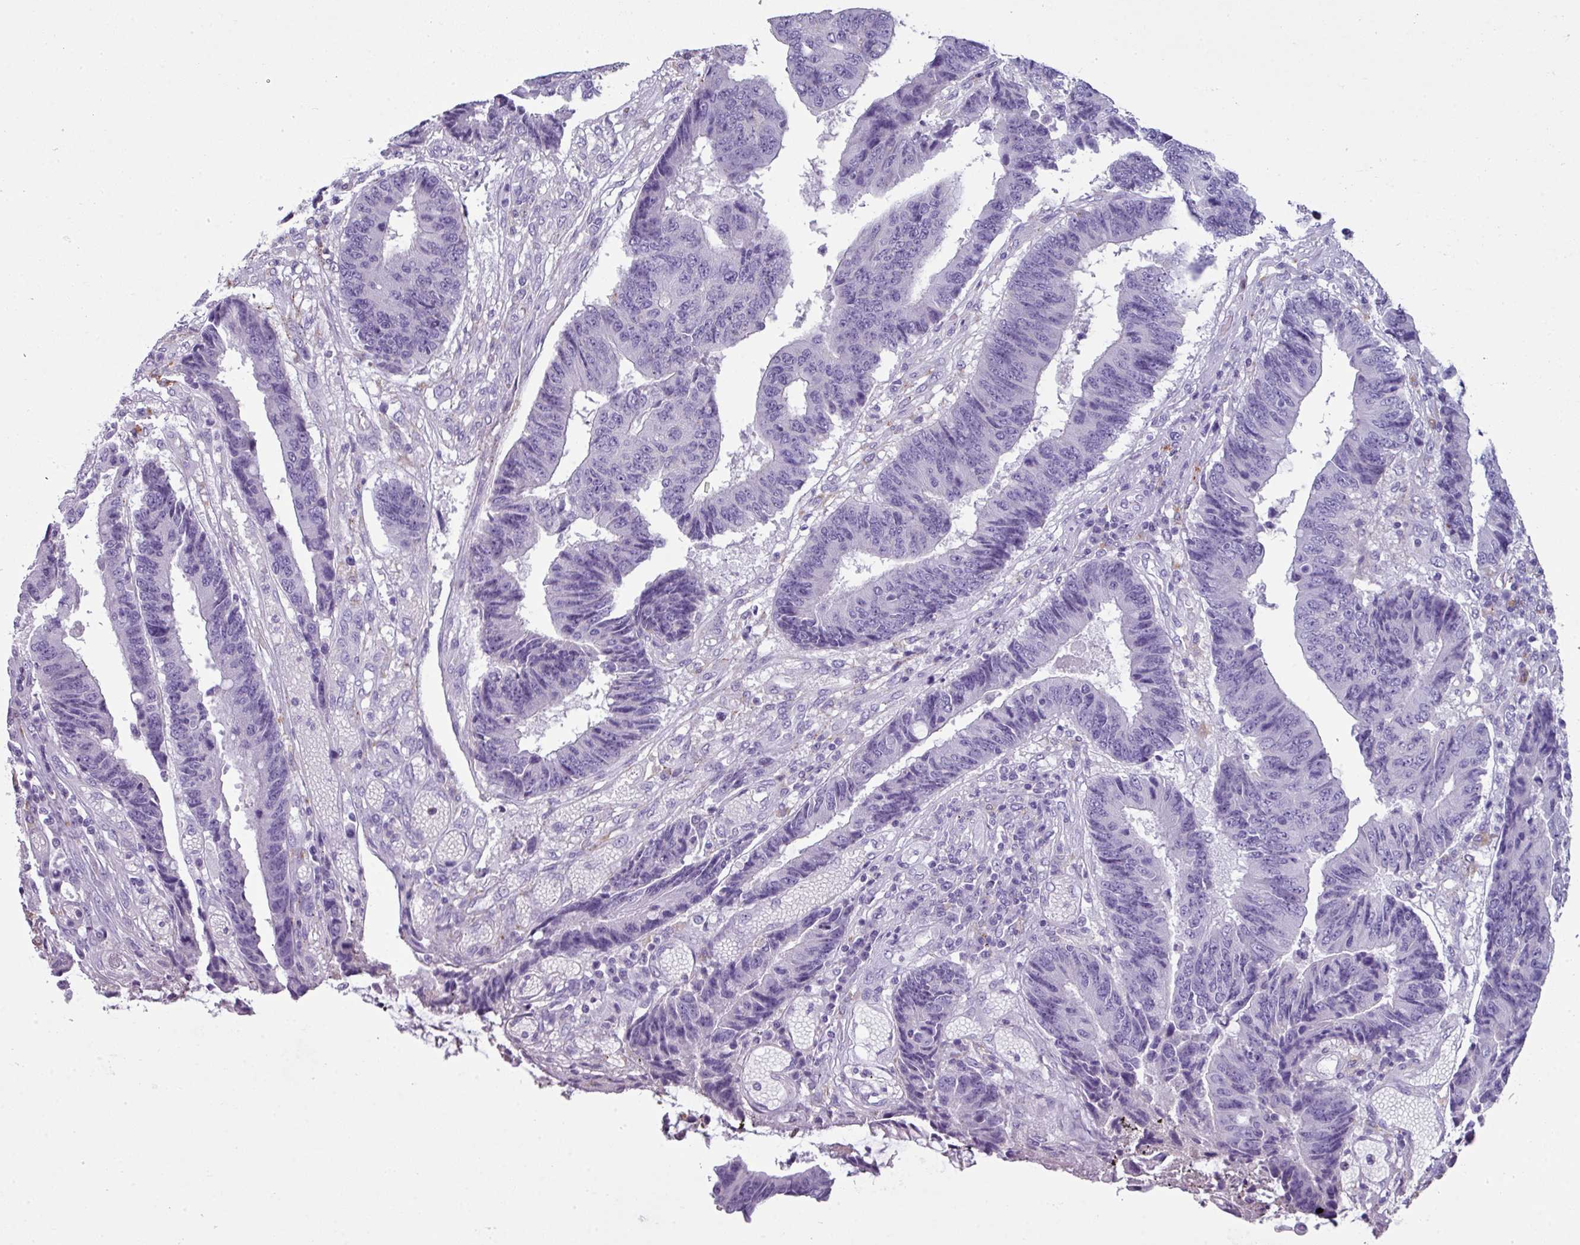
{"staining": {"intensity": "negative", "quantity": "none", "location": "none"}, "tissue": "colorectal cancer", "cell_type": "Tumor cells", "image_type": "cancer", "snomed": [{"axis": "morphology", "description": "Adenocarcinoma, NOS"}, {"axis": "topography", "description": "Rectum"}], "caption": "Immunohistochemical staining of colorectal cancer displays no significant expression in tumor cells.", "gene": "ZNF568", "patient": {"sex": "male", "age": 84}}